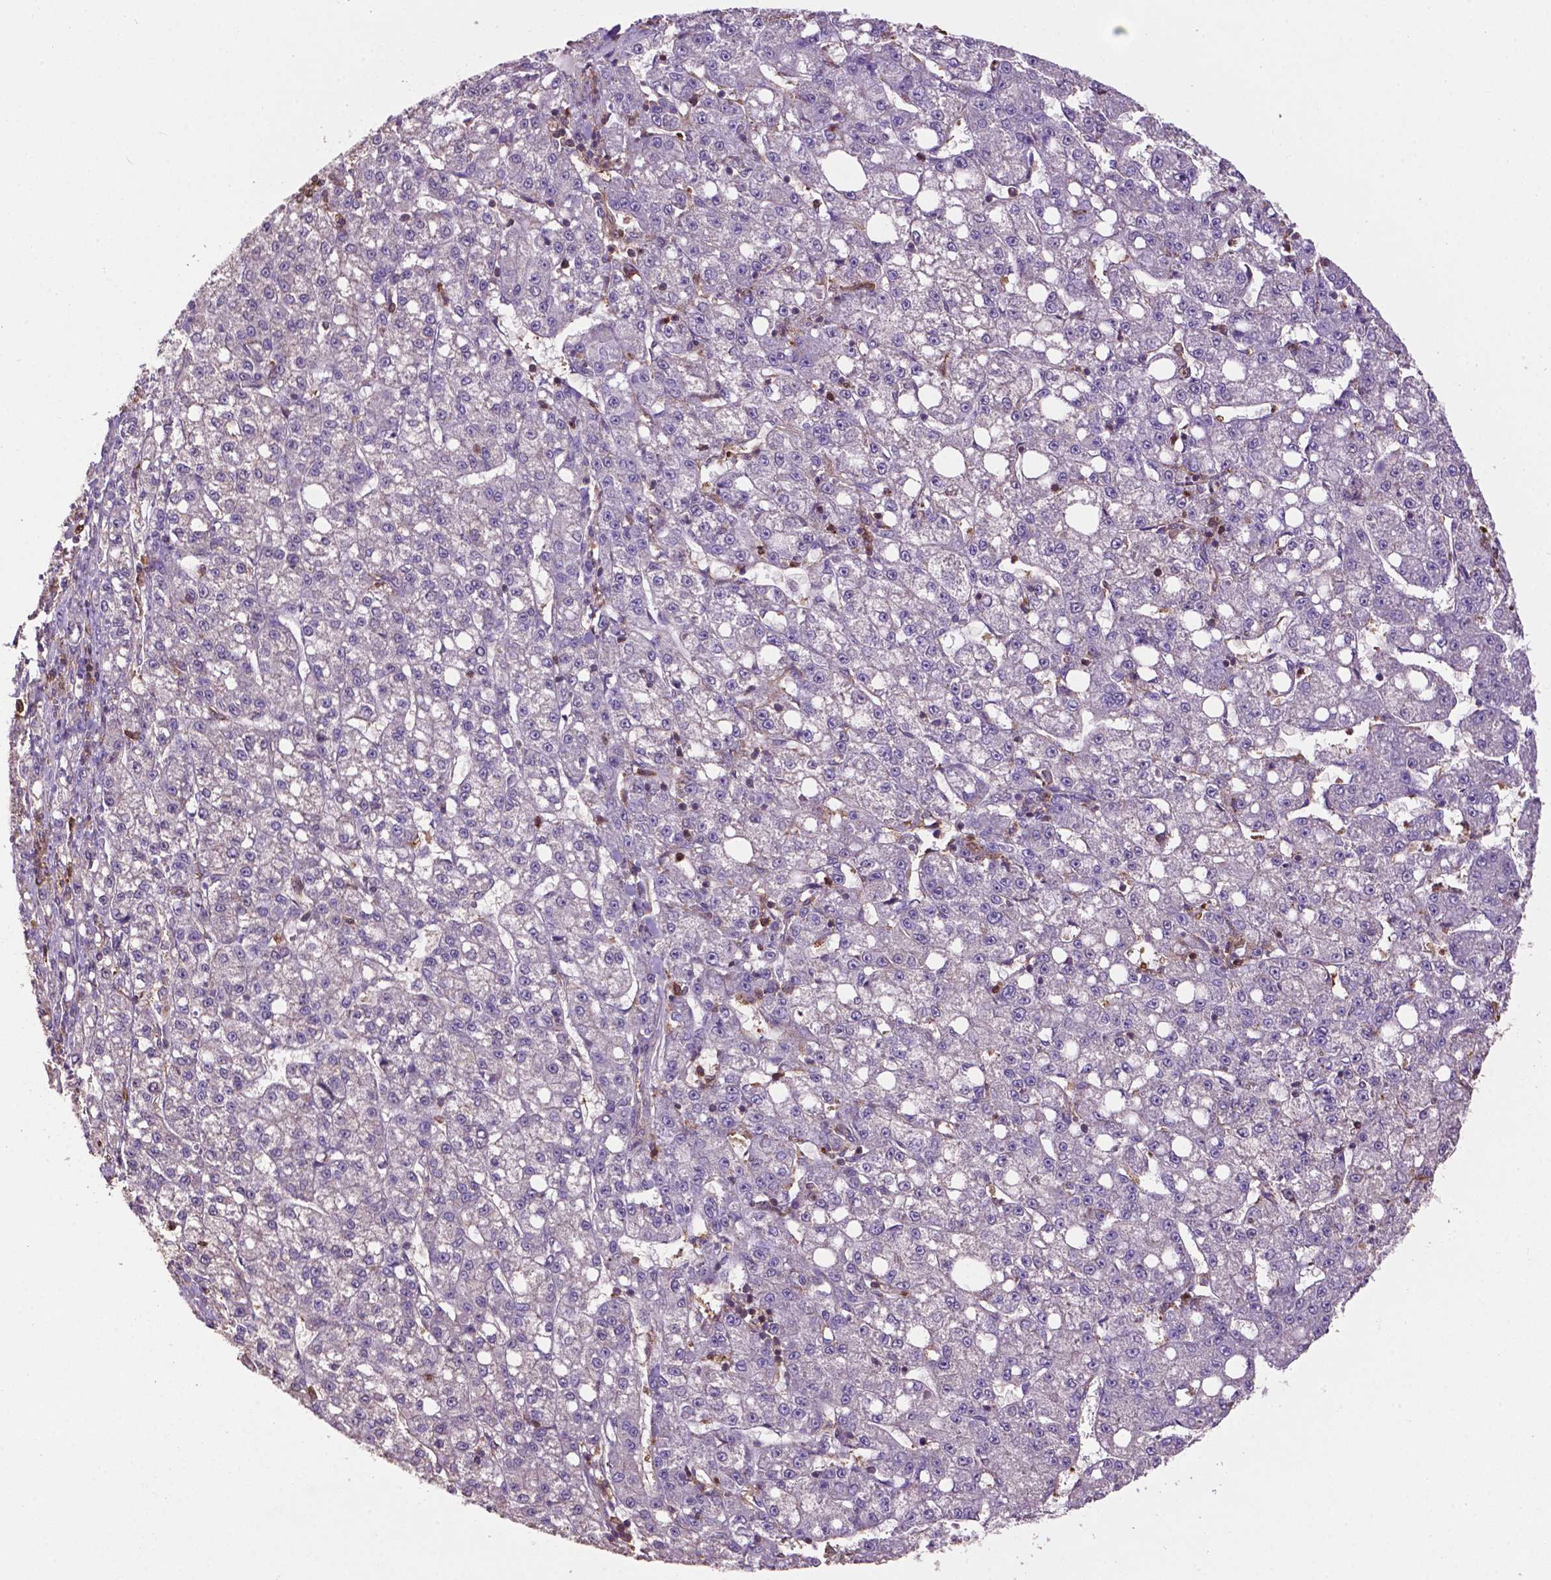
{"staining": {"intensity": "negative", "quantity": "none", "location": "none"}, "tissue": "liver cancer", "cell_type": "Tumor cells", "image_type": "cancer", "snomed": [{"axis": "morphology", "description": "Carcinoma, Hepatocellular, NOS"}, {"axis": "topography", "description": "Liver"}], "caption": "This is an immunohistochemistry (IHC) micrograph of liver cancer (hepatocellular carcinoma). There is no expression in tumor cells.", "gene": "SMAD3", "patient": {"sex": "female", "age": 65}}